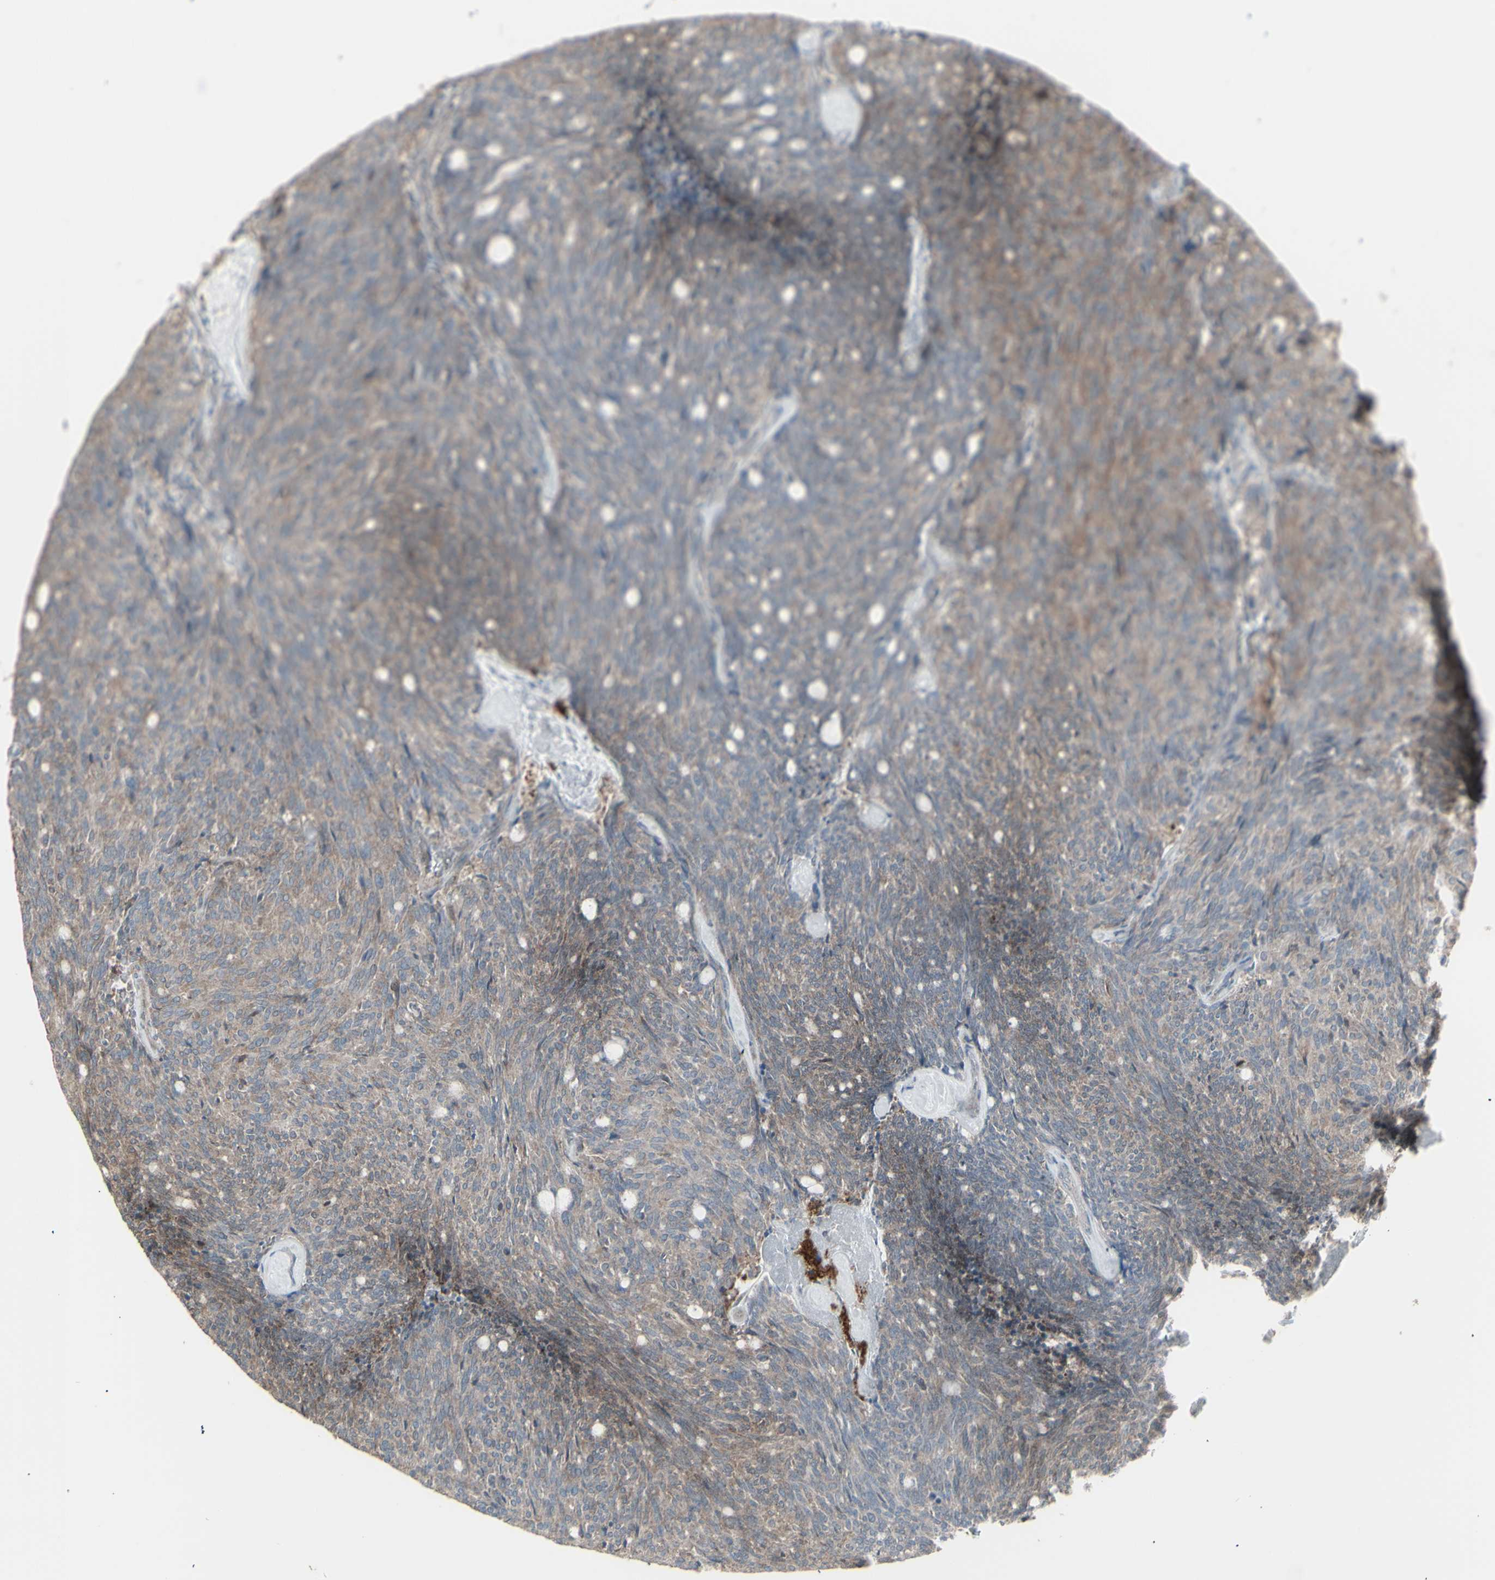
{"staining": {"intensity": "moderate", "quantity": ">75%", "location": "cytoplasmic/membranous"}, "tissue": "carcinoid", "cell_type": "Tumor cells", "image_type": "cancer", "snomed": [{"axis": "morphology", "description": "Carcinoid, malignant, NOS"}, {"axis": "topography", "description": "Pancreas"}], "caption": "Brown immunohistochemical staining in carcinoid exhibits moderate cytoplasmic/membranous positivity in approximately >75% of tumor cells.", "gene": "RNASEL", "patient": {"sex": "female", "age": 54}}